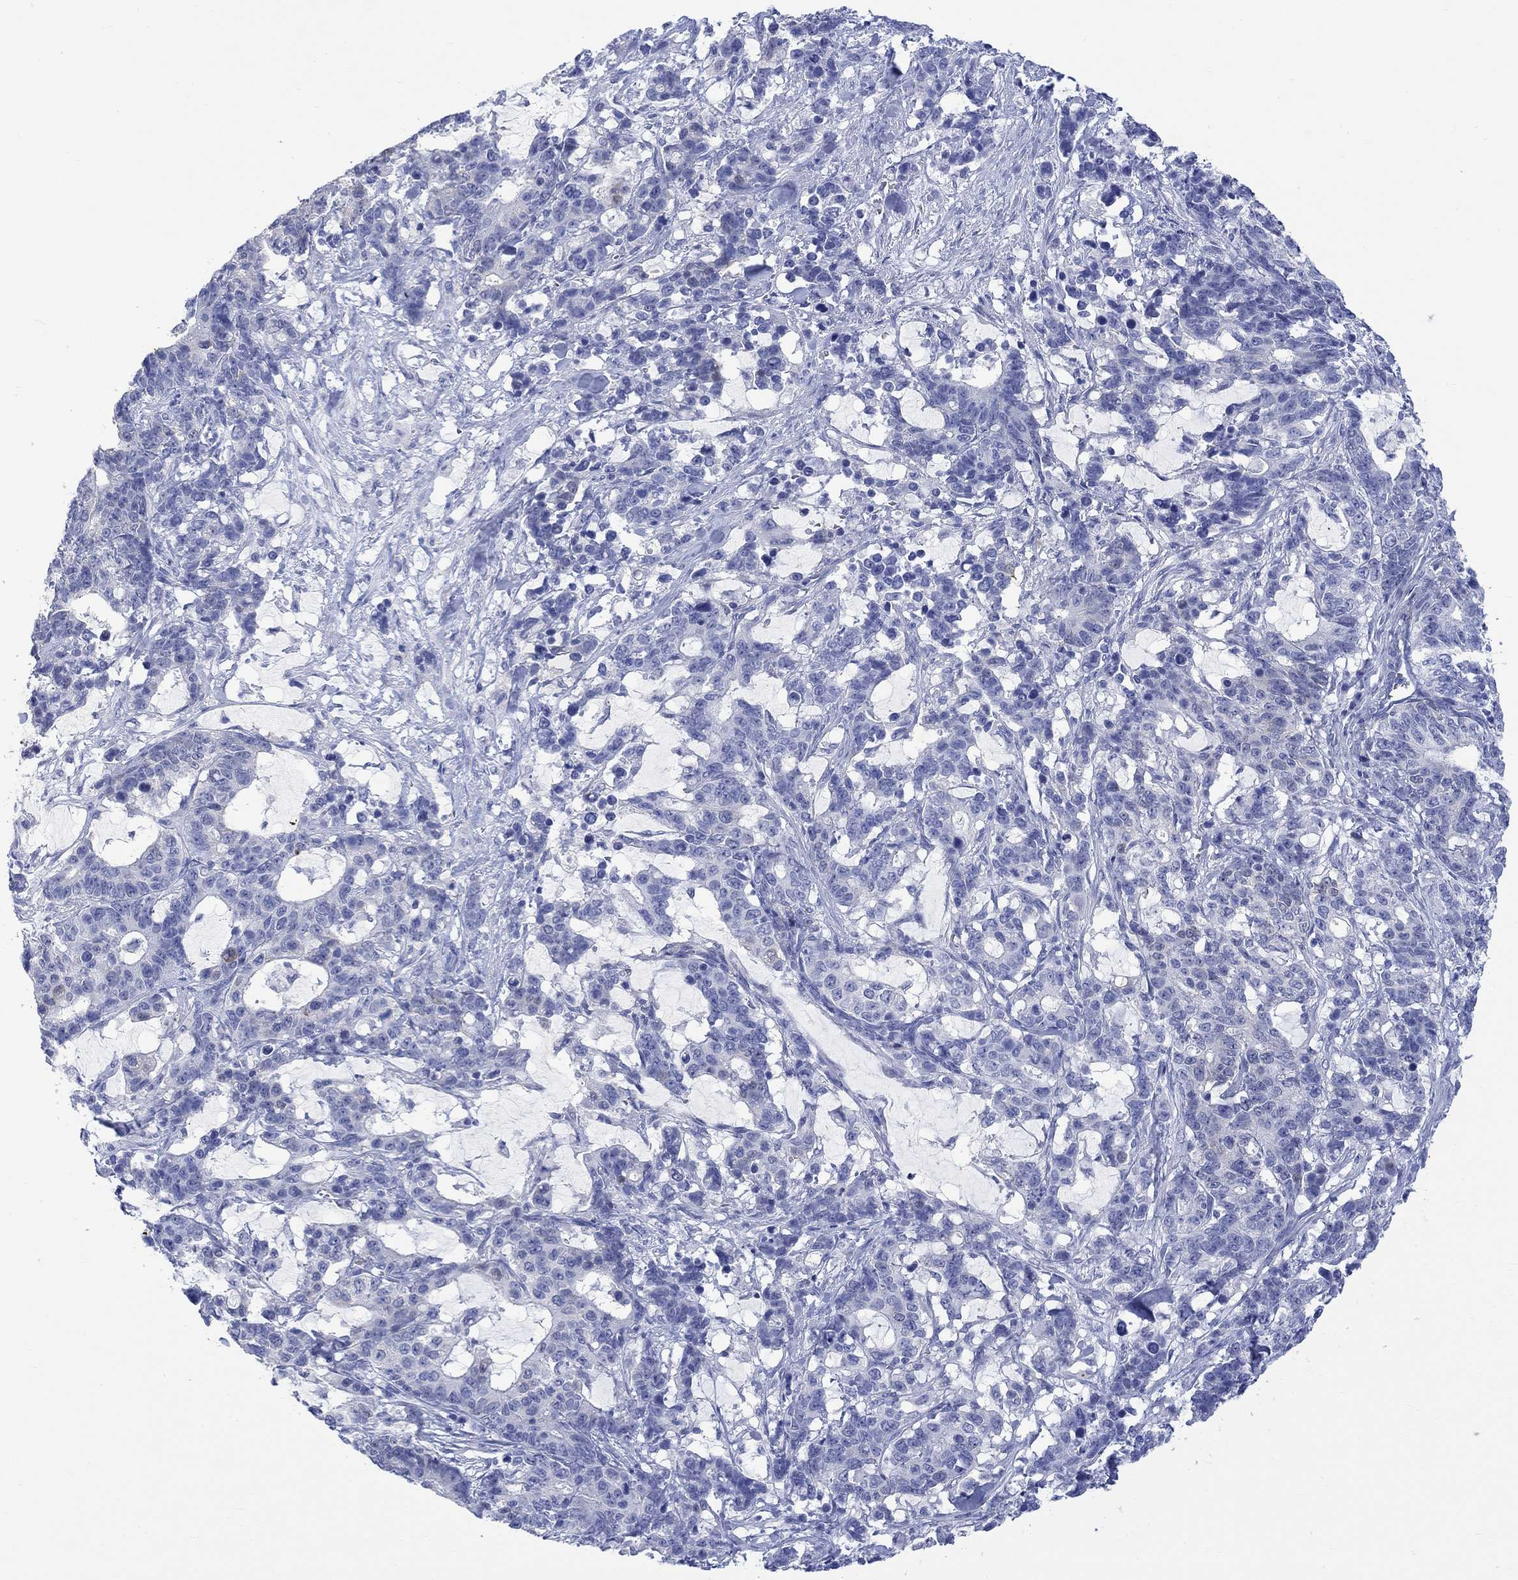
{"staining": {"intensity": "weak", "quantity": "<25%", "location": "cytoplasmic/membranous"}, "tissue": "stomach cancer", "cell_type": "Tumor cells", "image_type": "cancer", "snomed": [{"axis": "morphology", "description": "Normal tissue, NOS"}, {"axis": "morphology", "description": "Adenocarcinoma, NOS"}, {"axis": "topography", "description": "Stomach"}], "caption": "Protein analysis of adenocarcinoma (stomach) displays no significant positivity in tumor cells.", "gene": "MSI1", "patient": {"sex": "female", "age": 64}}